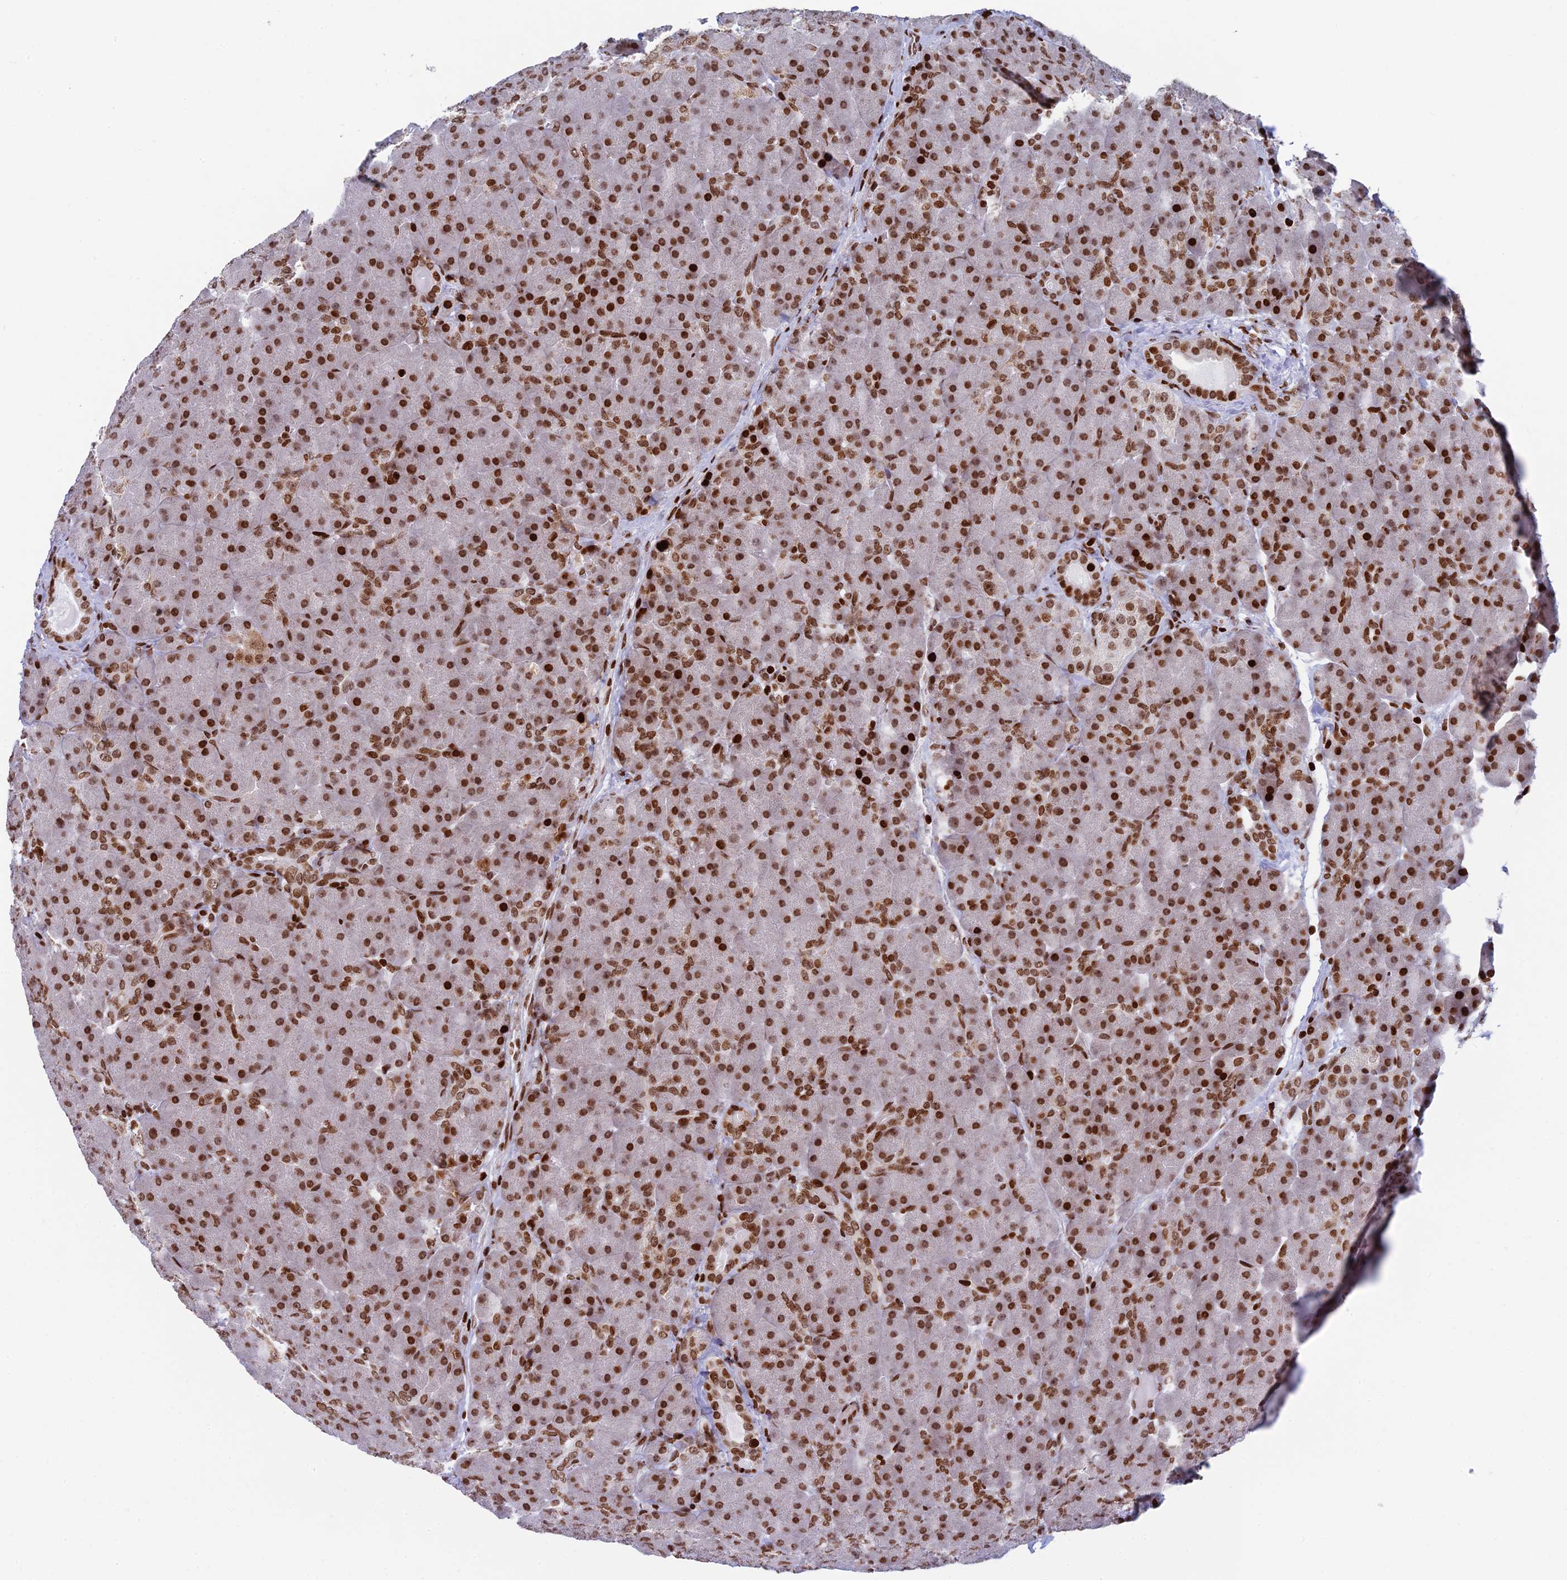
{"staining": {"intensity": "strong", "quantity": ">75%", "location": "nuclear"}, "tissue": "pancreas", "cell_type": "Exocrine glandular cells", "image_type": "normal", "snomed": [{"axis": "morphology", "description": "Normal tissue, NOS"}, {"axis": "topography", "description": "Pancreas"}], "caption": "Immunohistochemistry of unremarkable human pancreas reveals high levels of strong nuclear positivity in about >75% of exocrine glandular cells.", "gene": "RPAP1", "patient": {"sex": "male", "age": 66}}